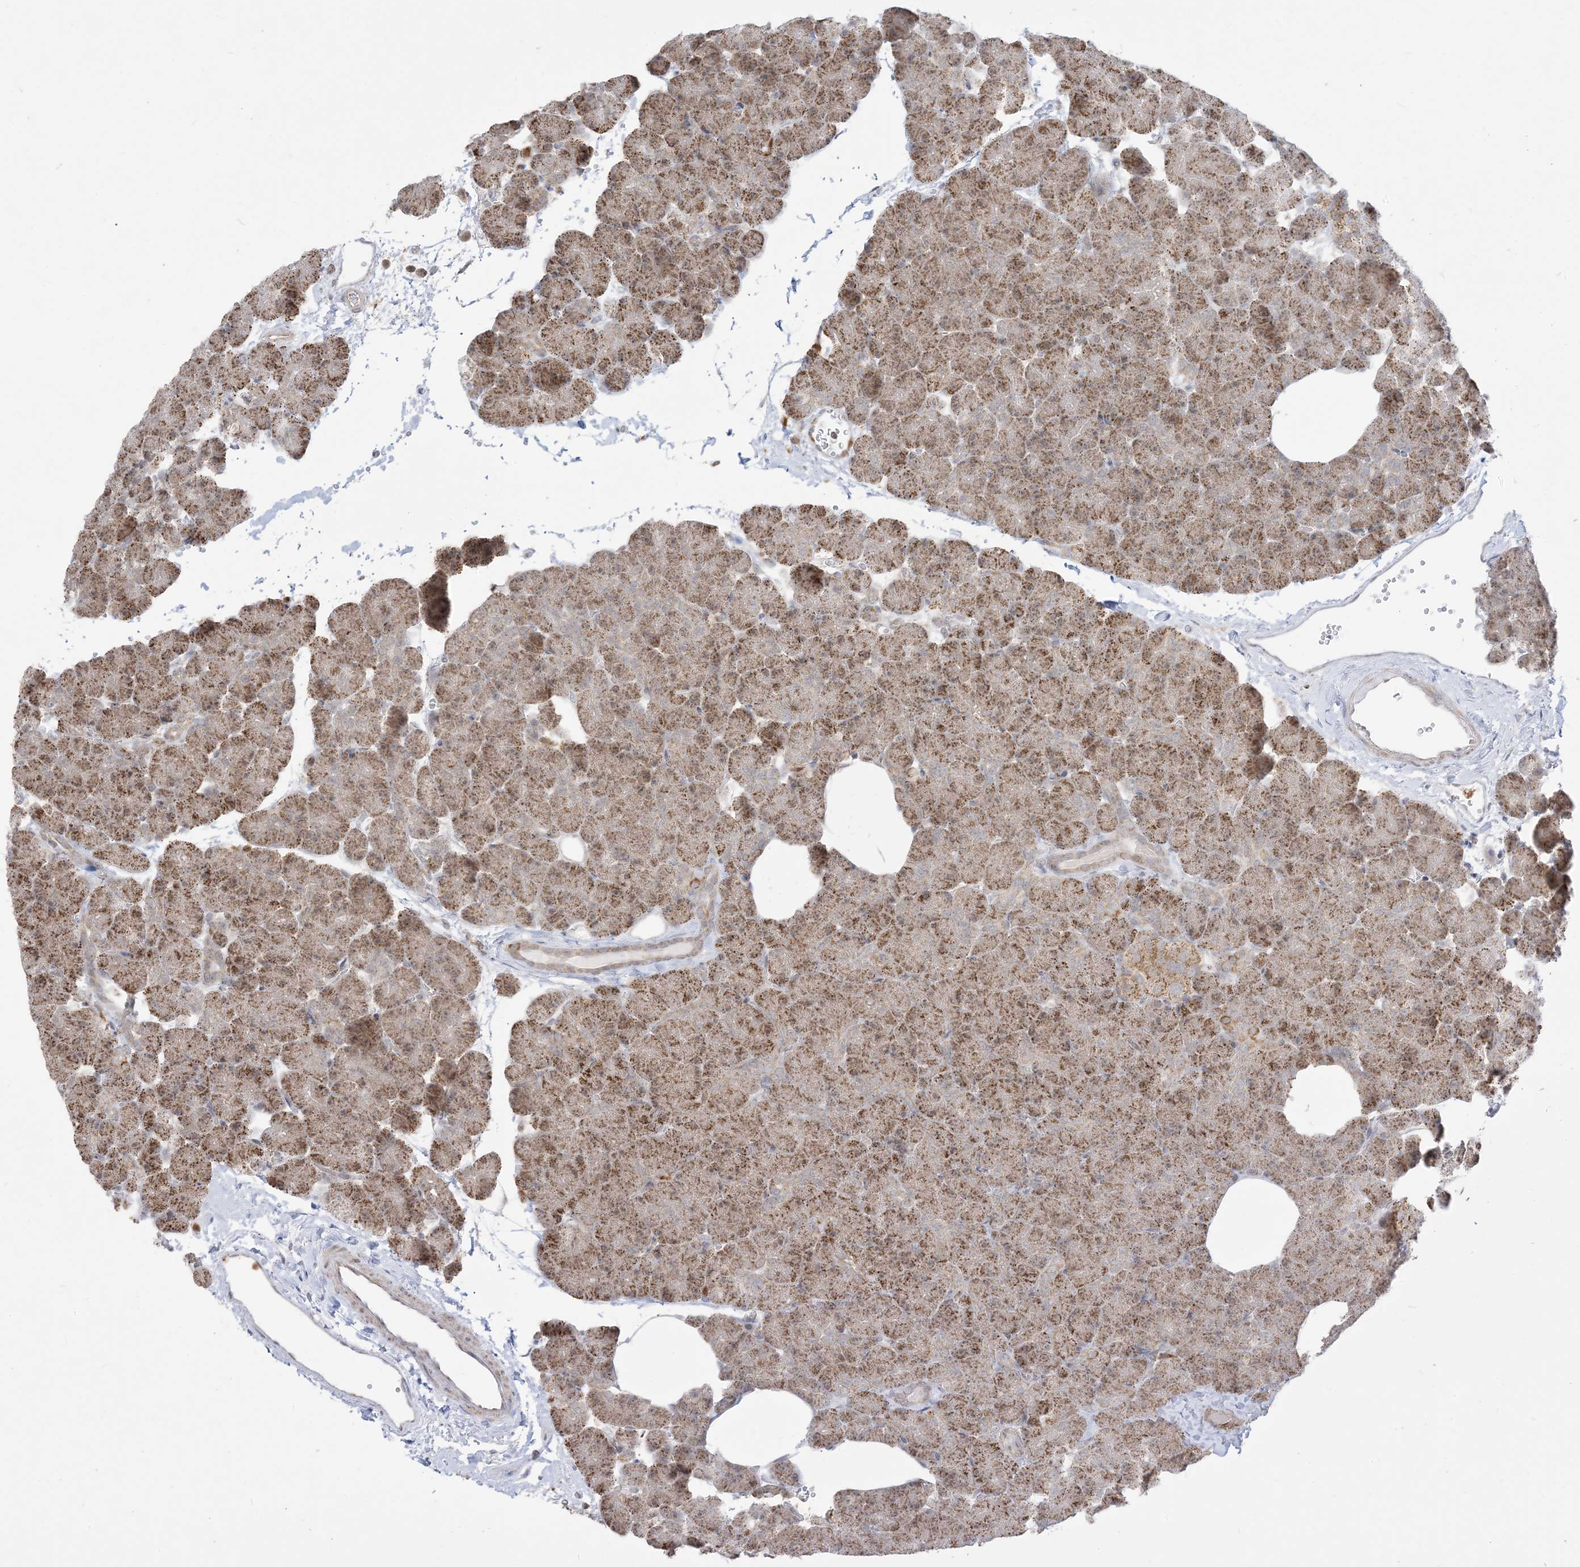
{"staining": {"intensity": "moderate", "quantity": ">75%", "location": "cytoplasmic/membranous"}, "tissue": "pancreas", "cell_type": "Exocrine glandular cells", "image_type": "normal", "snomed": [{"axis": "morphology", "description": "Normal tissue, NOS"}, {"axis": "morphology", "description": "Carcinoid, malignant, NOS"}, {"axis": "topography", "description": "Pancreas"}], "caption": "A high-resolution image shows immunohistochemistry staining of unremarkable pancreas, which reveals moderate cytoplasmic/membranous positivity in approximately >75% of exocrine glandular cells.", "gene": "KANSL3", "patient": {"sex": "female", "age": 35}}